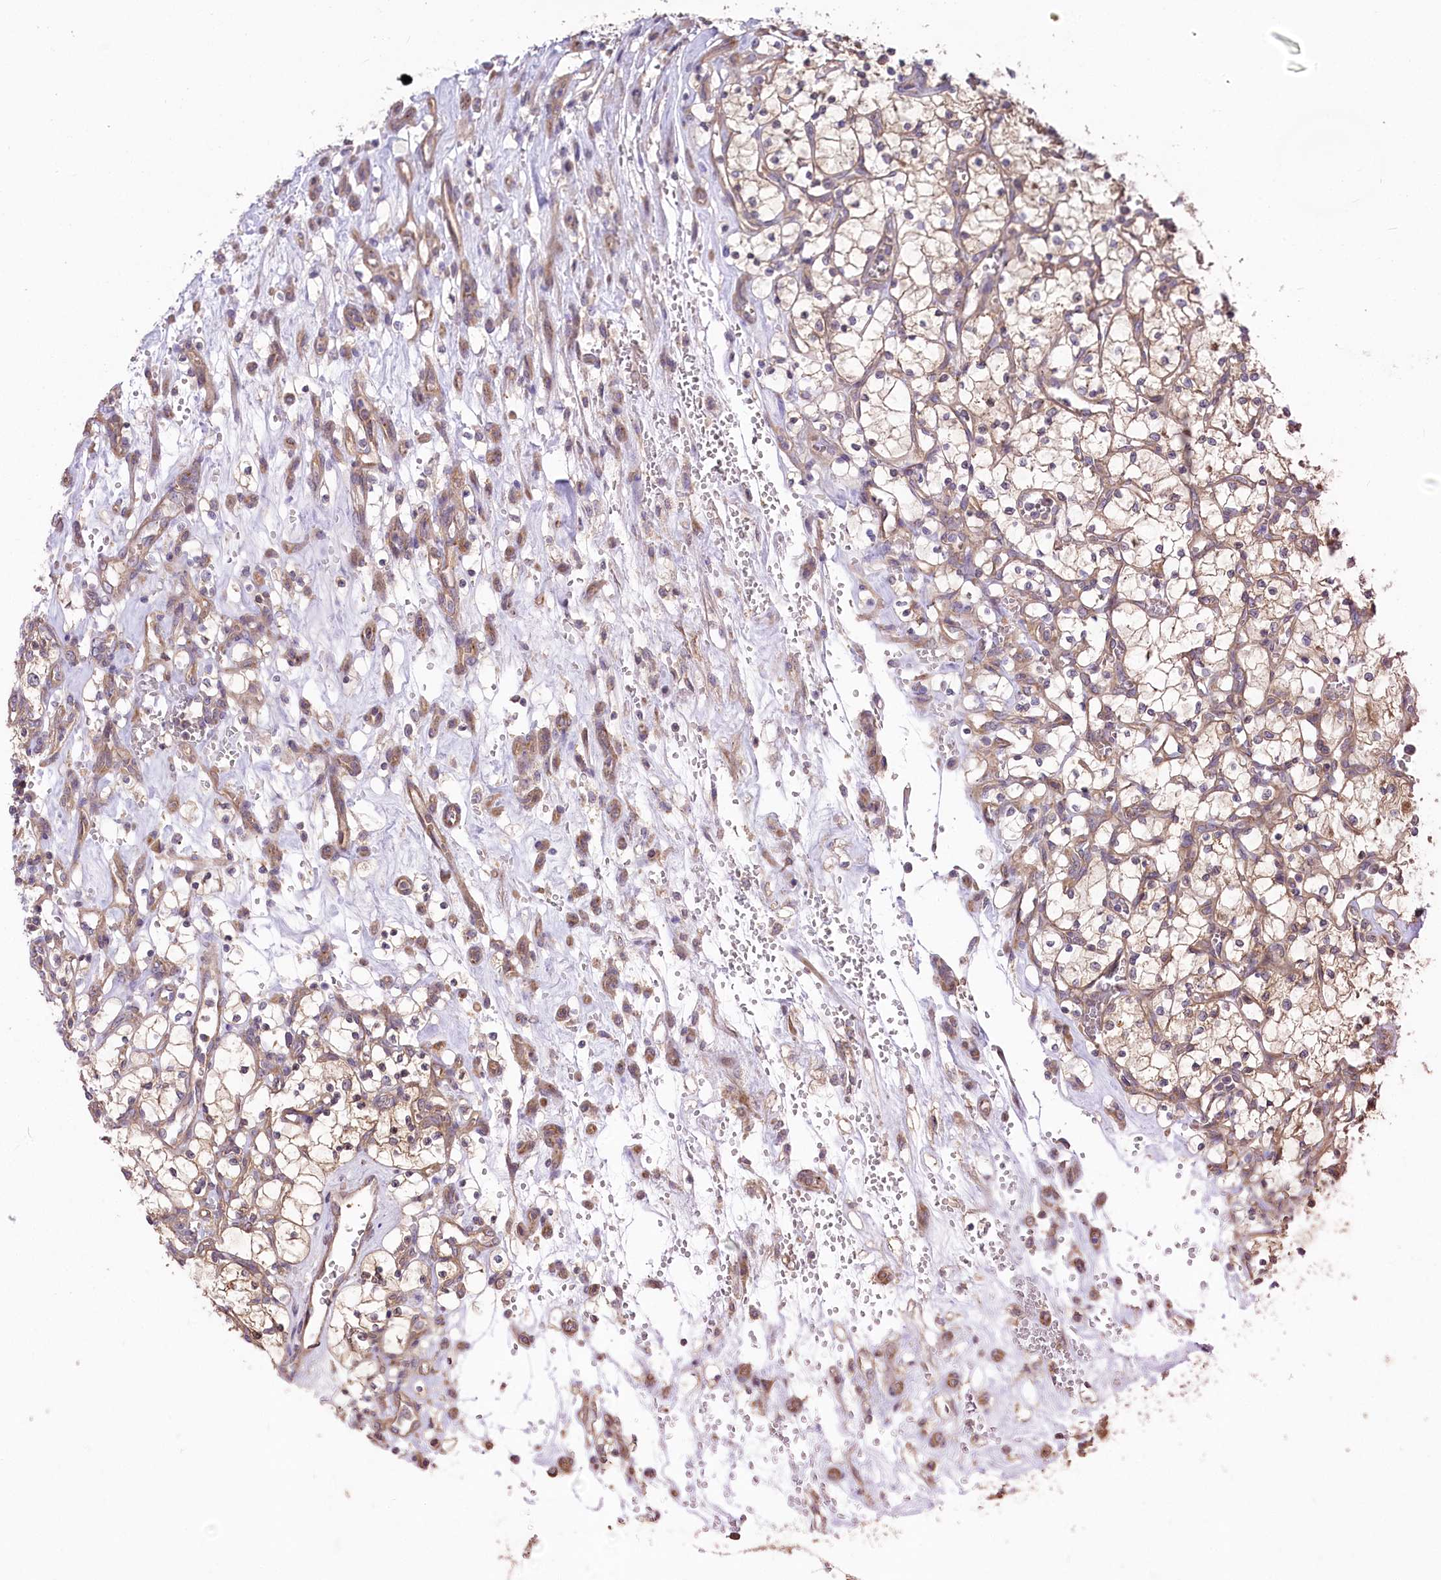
{"staining": {"intensity": "weak", "quantity": ">75%", "location": "cytoplasmic/membranous"}, "tissue": "renal cancer", "cell_type": "Tumor cells", "image_type": "cancer", "snomed": [{"axis": "morphology", "description": "Adenocarcinoma, NOS"}, {"axis": "topography", "description": "Kidney"}], "caption": "This histopathology image exhibits IHC staining of human renal cancer, with low weak cytoplasmic/membranous staining in about >75% of tumor cells.", "gene": "PRSS53", "patient": {"sex": "female", "age": 69}}